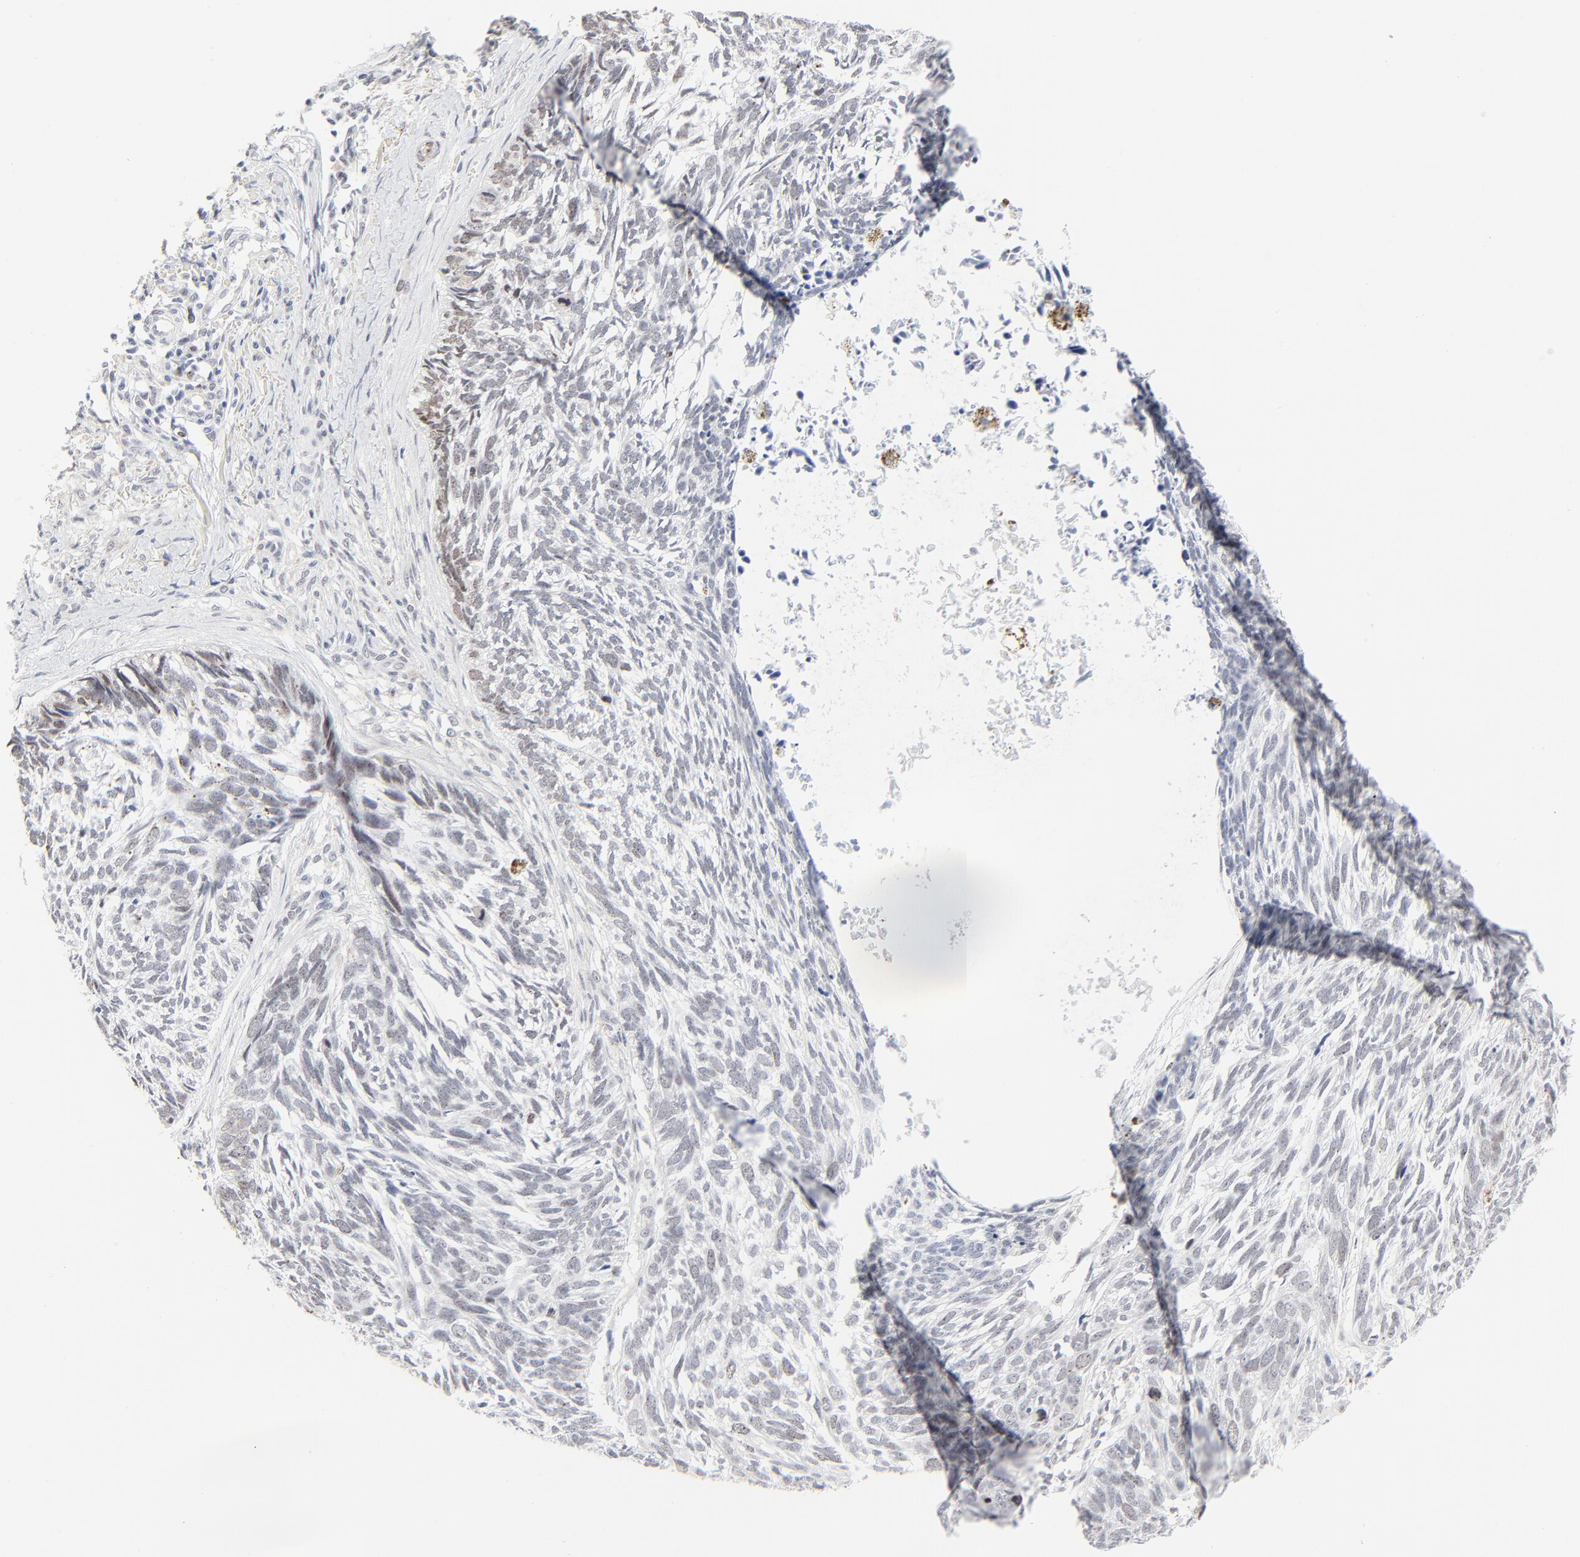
{"staining": {"intensity": "weak", "quantity": "<25%", "location": "nuclear"}, "tissue": "skin cancer", "cell_type": "Tumor cells", "image_type": "cancer", "snomed": [{"axis": "morphology", "description": "Basal cell carcinoma"}, {"axis": "topography", "description": "Skin"}], "caption": "Immunohistochemical staining of skin basal cell carcinoma shows no significant staining in tumor cells.", "gene": "ZNF589", "patient": {"sex": "male", "age": 63}}